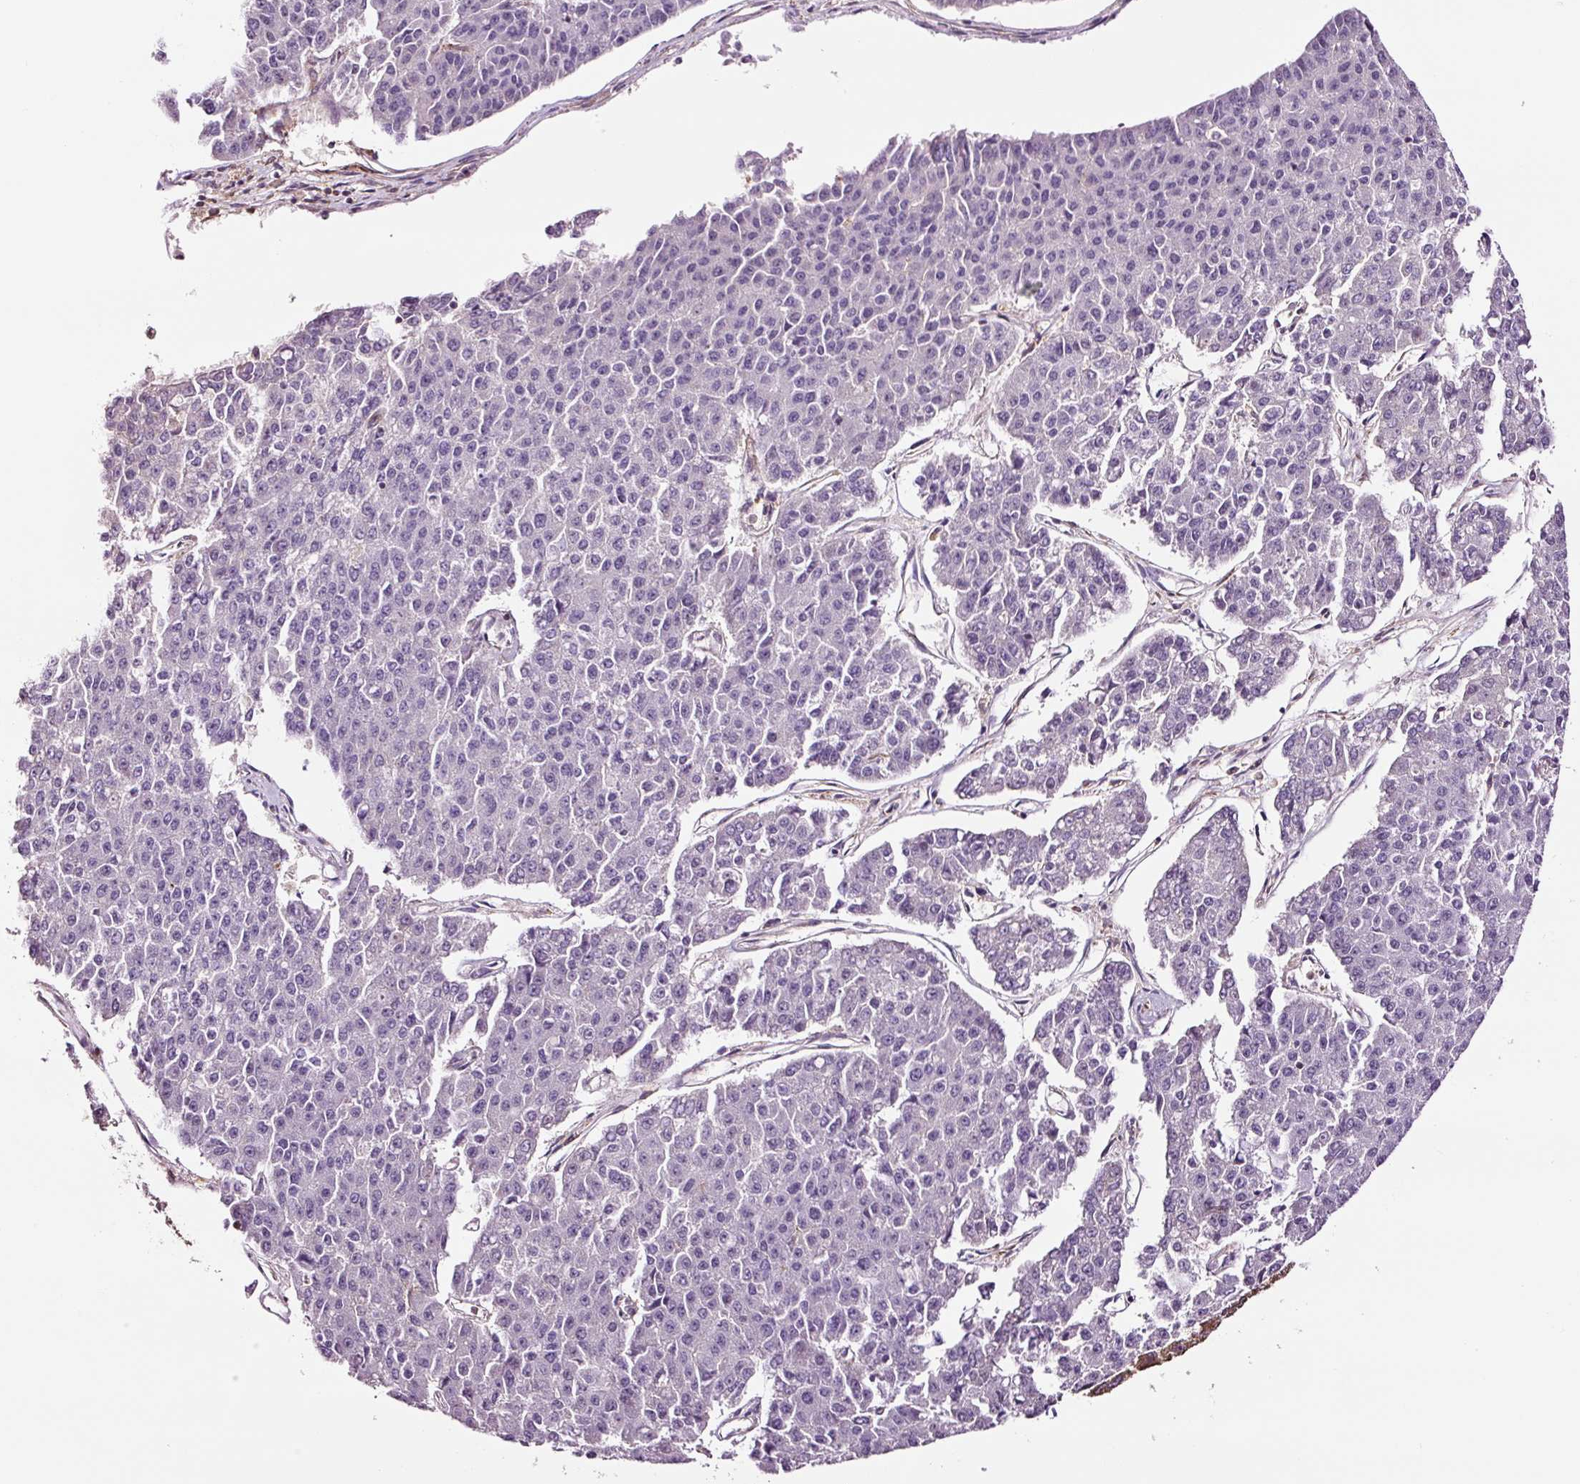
{"staining": {"intensity": "negative", "quantity": "none", "location": "none"}, "tissue": "pancreatic cancer", "cell_type": "Tumor cells", "image_type": "cancer", "snomed": [{"axis": "morphology", "description": "Adenocarcinoma, NOS"}, {"axis": "topography", "description": "Pancreas"}], "caption": "DAB immunohistochemical staining of human pancreatic adenocarcinoma shows no significant expression in tumor cells. (Immunohistochemistry, brightfield microscopy, high magnification).", "gene": "METAP1", "patient": {"sex": "male", "age": 50}}